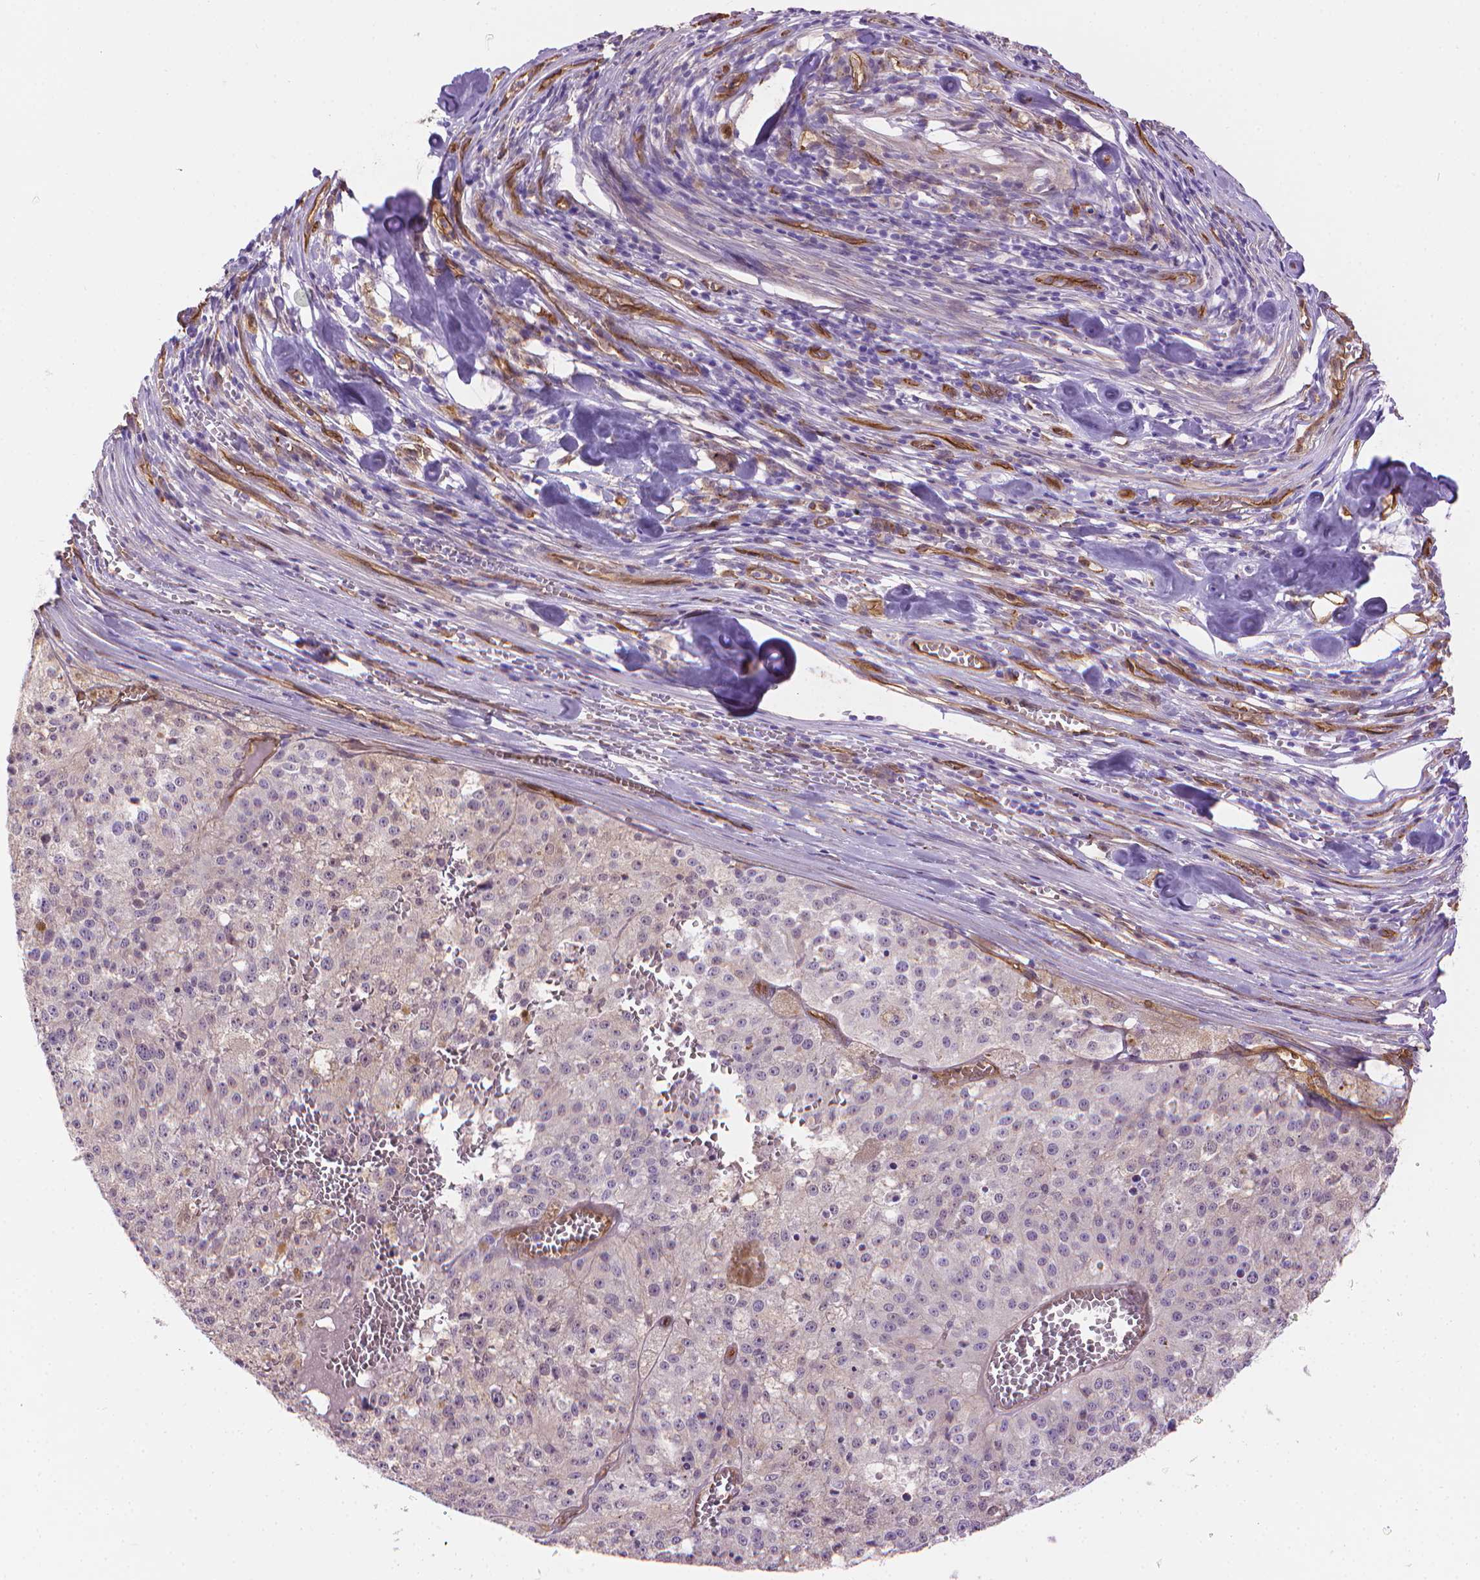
{"staining": {"intensity": "negative", "quantity": "none", "location": "none"}, "tissue": "melanoma", "cell_type": "Tumor cells", "image_type": "cancer", "snomed": [{"axis": "morphology", "description": "Malignant melanoma, Metastatic site"}, {"axis": "topography", "description": "Lymph node"}], "caption": "IHC of melanoma displays no positivity in tumor cells.", "gene": "CLIC4", "patient": {"sex": "female", "age": 64}}